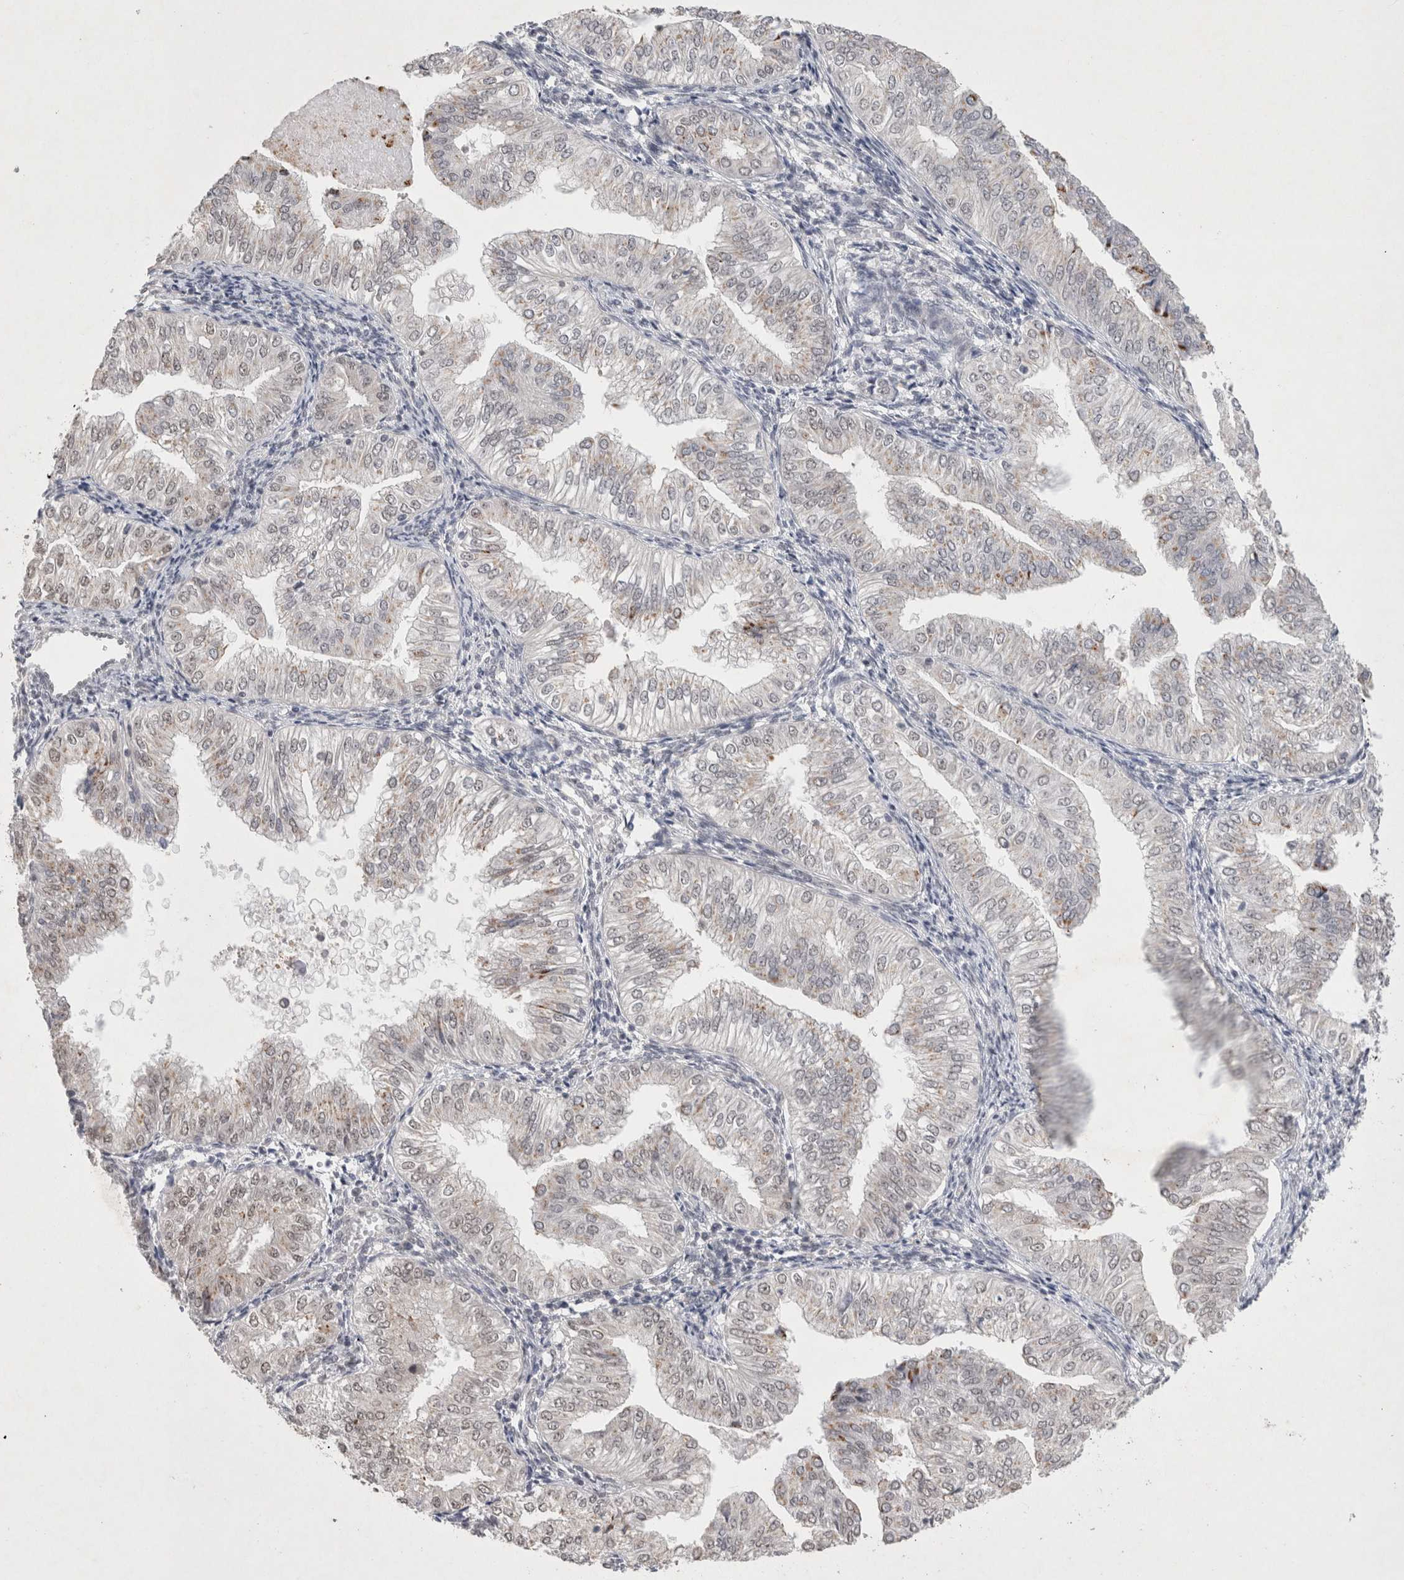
{"staining": {"intensity": "weak", "quantity": "25%-75%", "location": "nuclear"}, "tissue": "endometrial cancer", "cell_type": "Tumor cells", "image_type": "cancer", "snomed": [{"axis": "morphology", "description": "Normal tissue, NOS"}, {"axis": "morphology", "description": "Adenocarcinoma, NOS"}, {"axis": "topography", "description": "Endometrium"}], "caption": "The histopathology image exhibits a brown stain indicating the presence of a protein in the nuclear of tumor cells in endometrial cancer.", "gene": "RECQL4", "patient": {"sex": "female", "age": 53}}